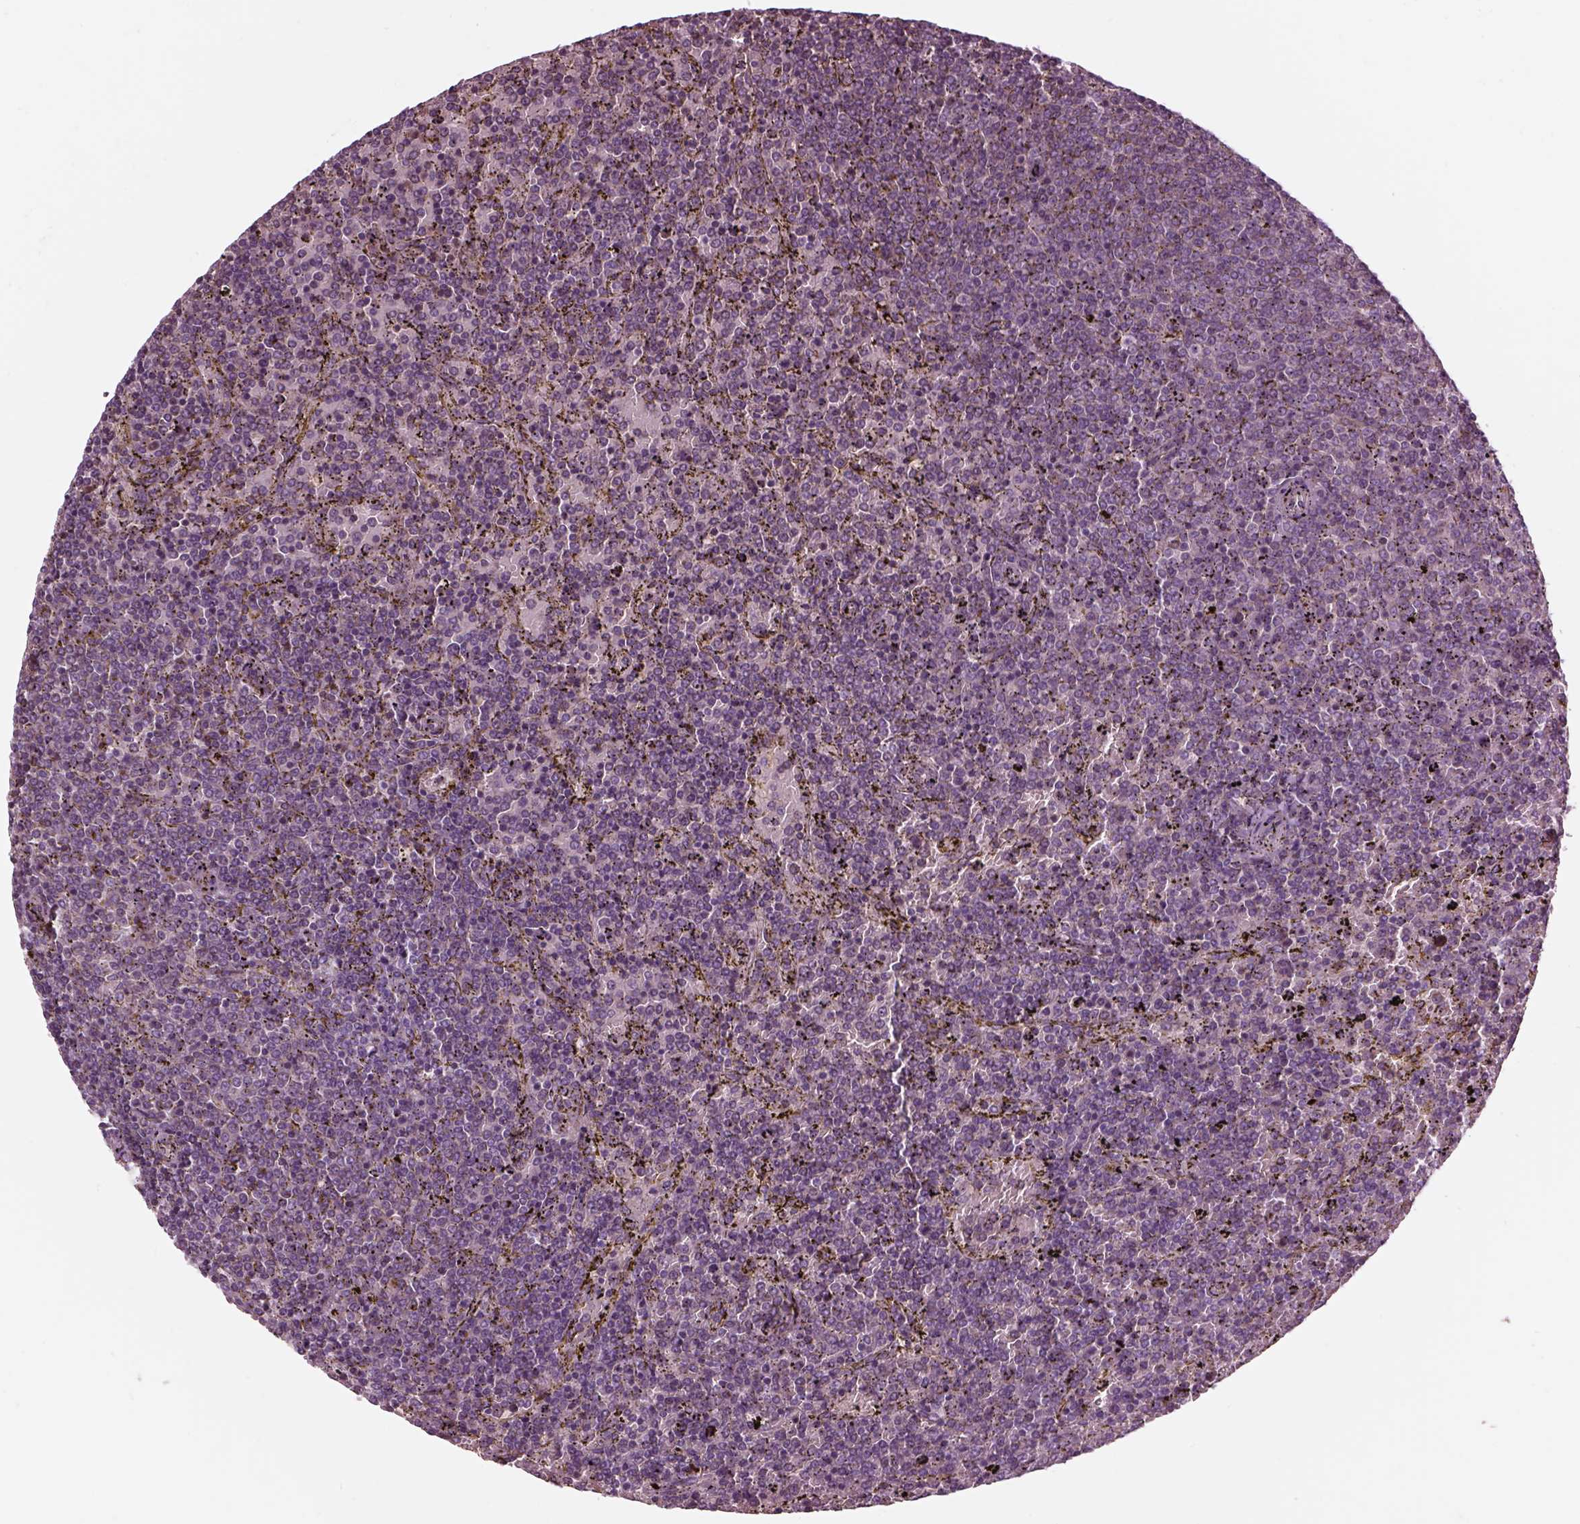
{"staining": {"intensity": "negative", "quantity": "none", "location": "none"}, "tissue": "lymphoma", "cell_type": "Tumor cells", "image_type": "cancer", "snomed": [{"axis": "morphology", "description": "Malignant lymphoma, non-Hodgkin's type, Low grade"}, {"axis": "topography", "description": "Spleen"}], "caption": "Human lymphoma stained for a protein using immunohistochemistry displays no expression in tumor cells.", "gene": "SLC2A3", "patient": {"sex": "female", "age": 77}}